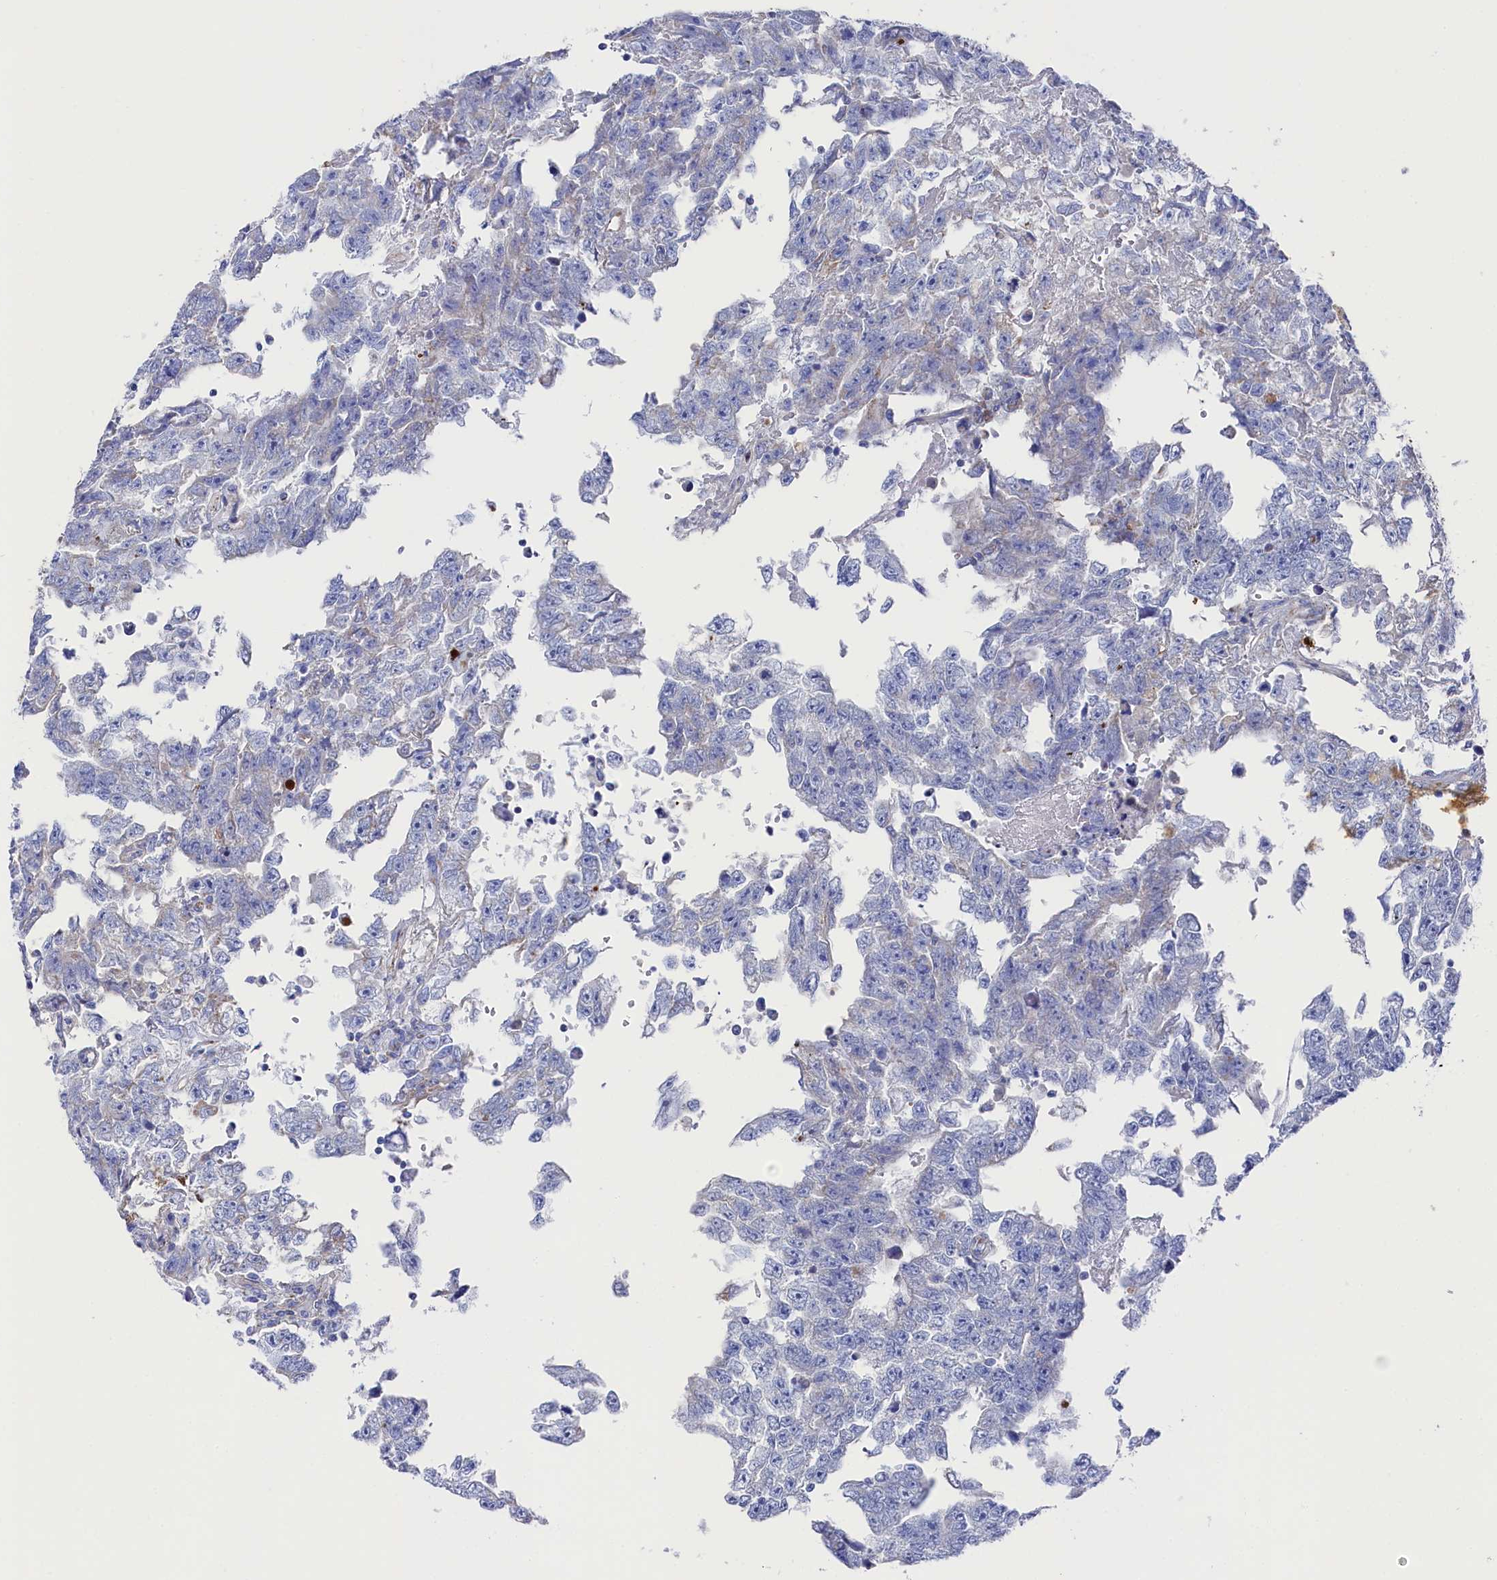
{"staining": {"intensity": "negative", "quantity": "none", "location": "none"}, "tissue": "testis cancer", "cell_type": "Tumor cells", "image_type": "cancer", "snomed": [{"axis": "morphology", "description": "Carcinoma, Embryonal, NOS"}, {"axis": "topography", "description": "Testis"}], "caption": "IHC of testis cancer (embryonal carcinoma) demonstrates no expression in tumor cells.", "gene": "MMAB", "patient": {"sex": "male", "age": 25}}